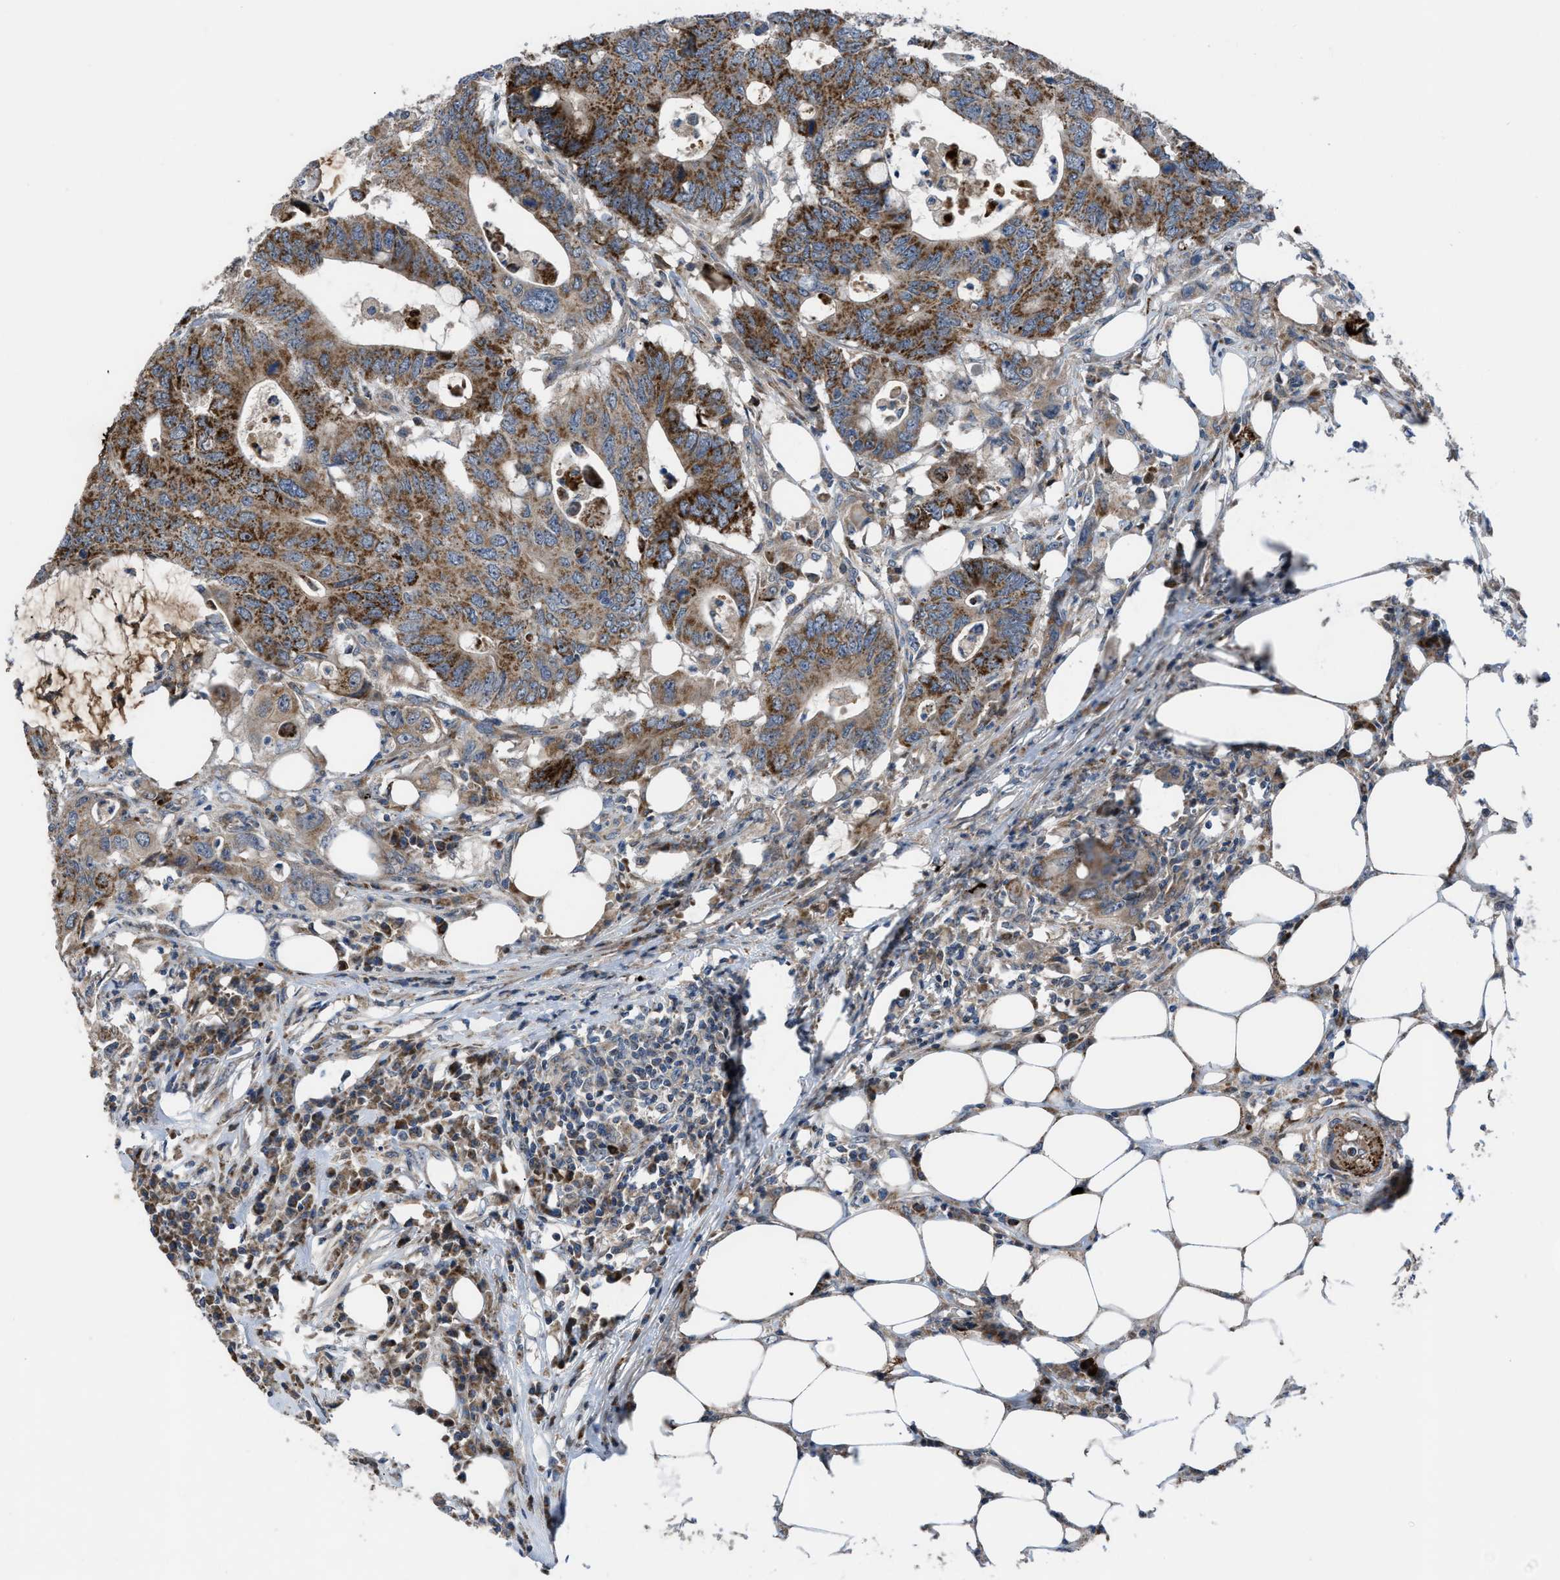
{"staining": {"intensity": "moderate", "quantity": ">75%", "location": "cytoplasmic/membranous"}, "tissue": "colorectal cancer", "cell_type": "Tumor cells", "image_type": "cancer", "snomed": [{"axis": "morphology", "description": "Adenocarcinoma, NOS"}, {"axis": "topography", "description": "Colon"}], "caption": "Tumor cells show medium levels of moderate cytoplasmic/membranous staining in about >75% of cells in colorectal cancer.", "gene": "AP3M2", "patient": {"sex": "male", "age": 71}}